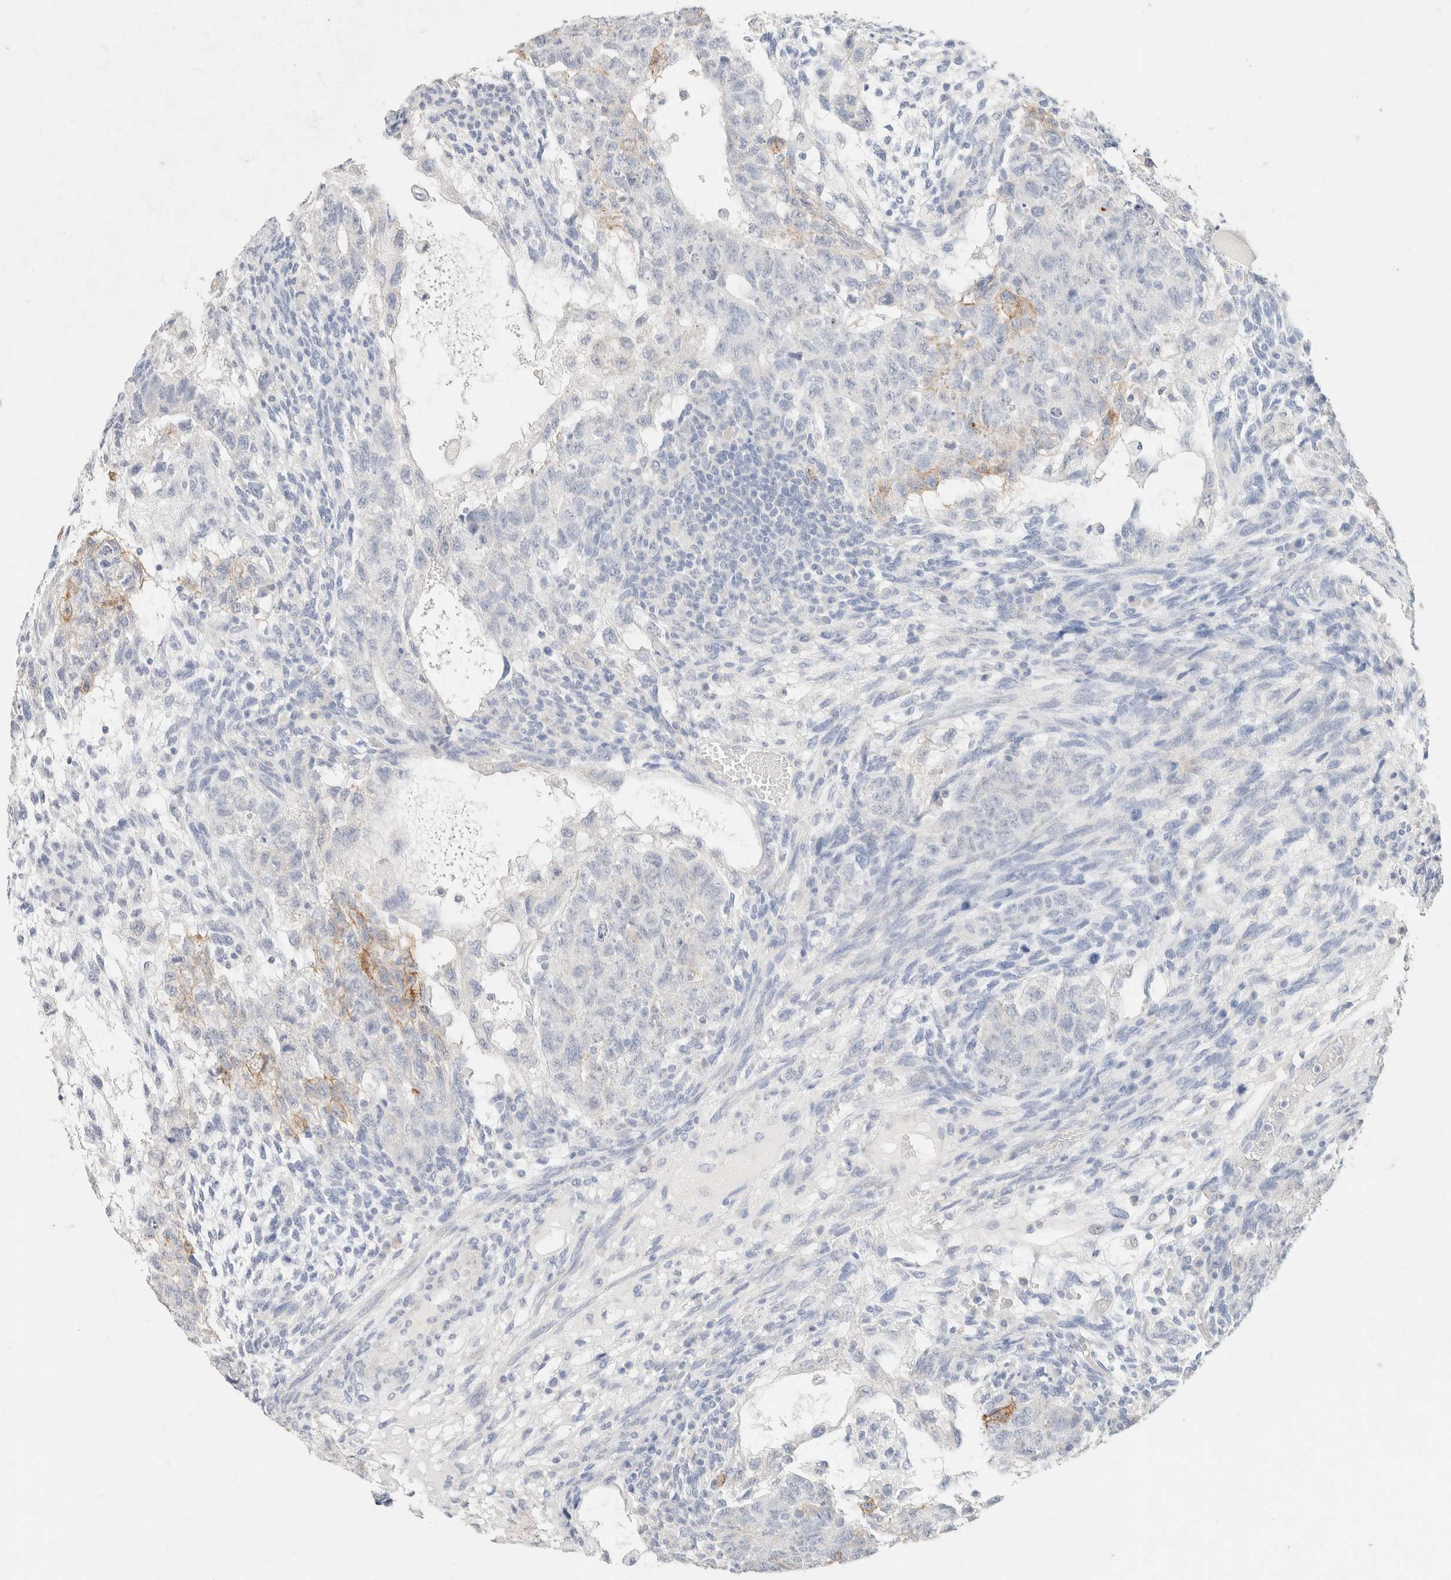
{"staining": {"intensity": "moderate", "quantity": "<25%", "location": "cytoplasmic/membranous"}, "tissue": "testis cancer", "cell_type": "Tumor cells", "image_type": "cancer", "snomed": [{"axis": "morphology", "description": "Normal tissue, NOS"}, {"axis": "morphology", "description": "Carcinoma, Embryonal, NOS"}, {"axis": "topography", "description": "Testis"}], "caption": "Testis embryonal carcinoma tissue displays moderate cytoplasmic/membranous expression in approximately <25% of tumor cells, visualized by immunohistochemistry.", "gene": "CA12", "patient": {"sex": "male", "age": 36}}